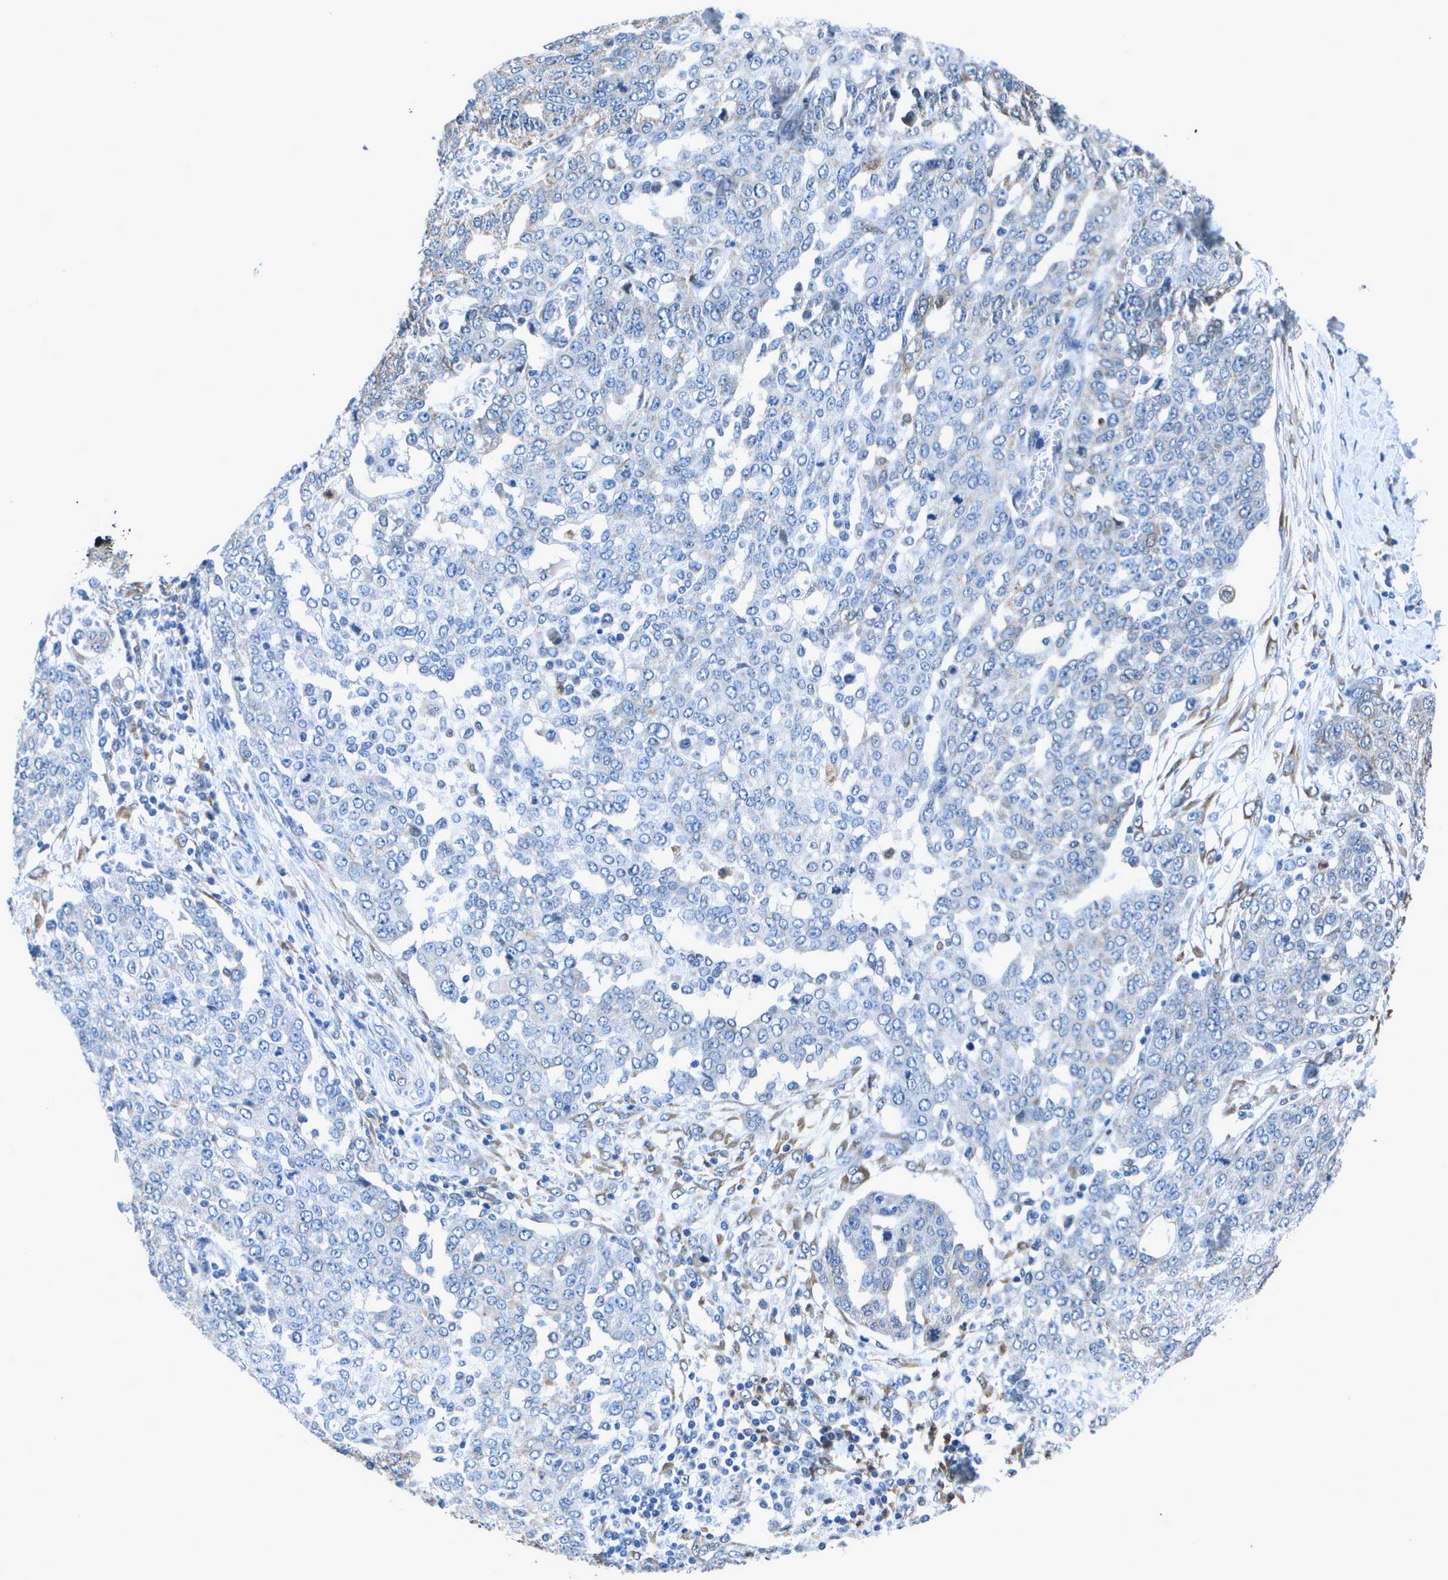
{"staining": {"intensity": "negative", "quantity": "none", "location": "none"}, "tissue": "ovarian cancer", "cell_type": "Tumor cells", "image_type": "cancer", "snomed": [{"axis": "morphology", "description": "Cystadenocarcinoma, serous, NOS"}, {"axis": "topography", "description": "Soft tissue"}, {"axis": "topography", "description": "Ovary"}], "caption": "IHC of ovarian cancer shows no expression in tumor cells.", "gene": "DSE", "patient": {"sex": "female", "age": 57}}